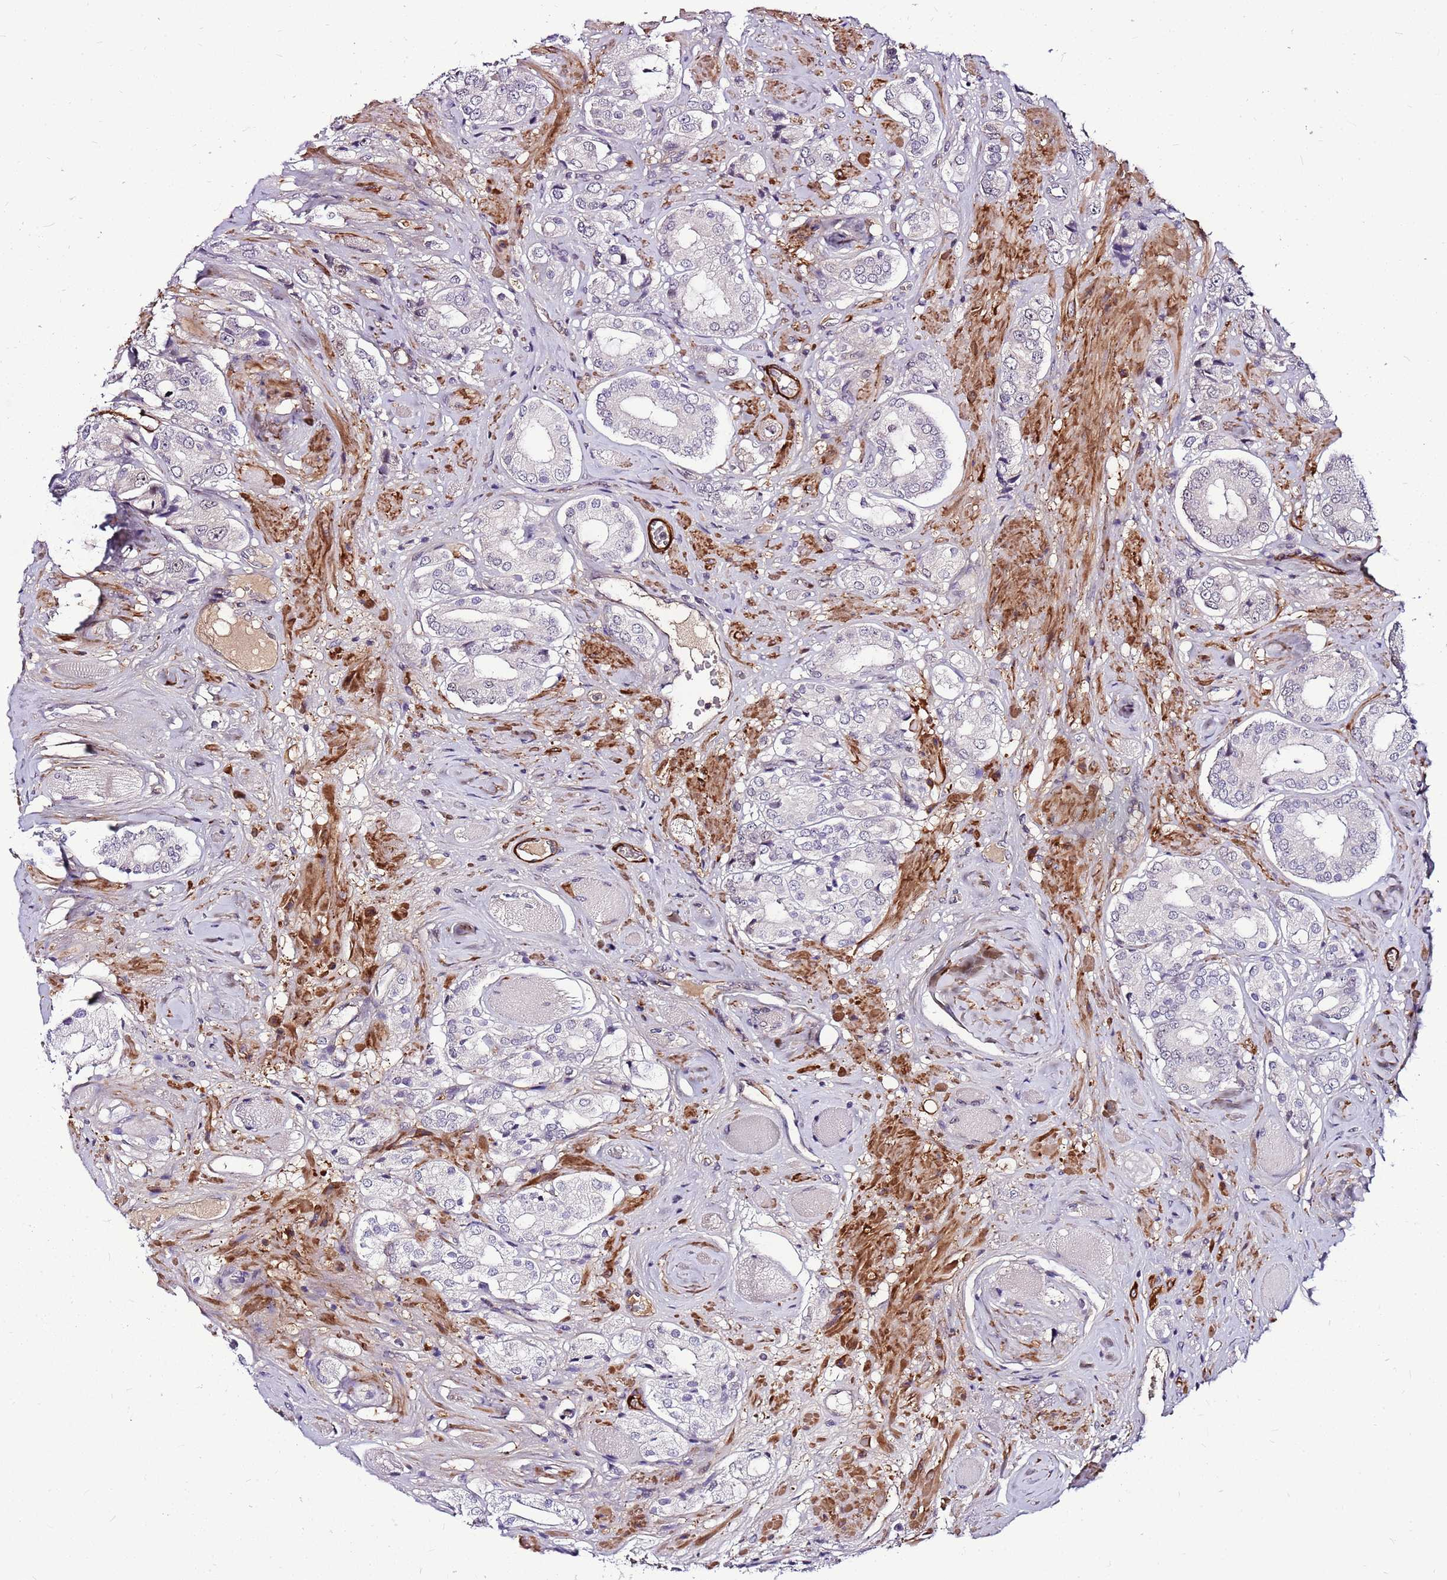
{"staining": {"intensity": "negative", "quantity": "none", "location": "none"}, "tissue": "prostate cancer", "cell_type": "Tumor cells", "image_type": "cancer", "snomed": [{"axis": "morphology", "description": "Adenocarcinoma, High grade"}, {"axis": "topography", "description": "Prostate and seminal vesicle, NOS"}], "caption": "A histopathology image of human high-grade adenocarcinoma (prostate) is negative for staining in tumor cells. The staining is performed using DAB (3,3'-diaminobenzidine) brown chromogen with nuclei counter-stained in using hematoxylin.", "gene": "POLE3", "patient": {"sex": "male", "age": 64}}